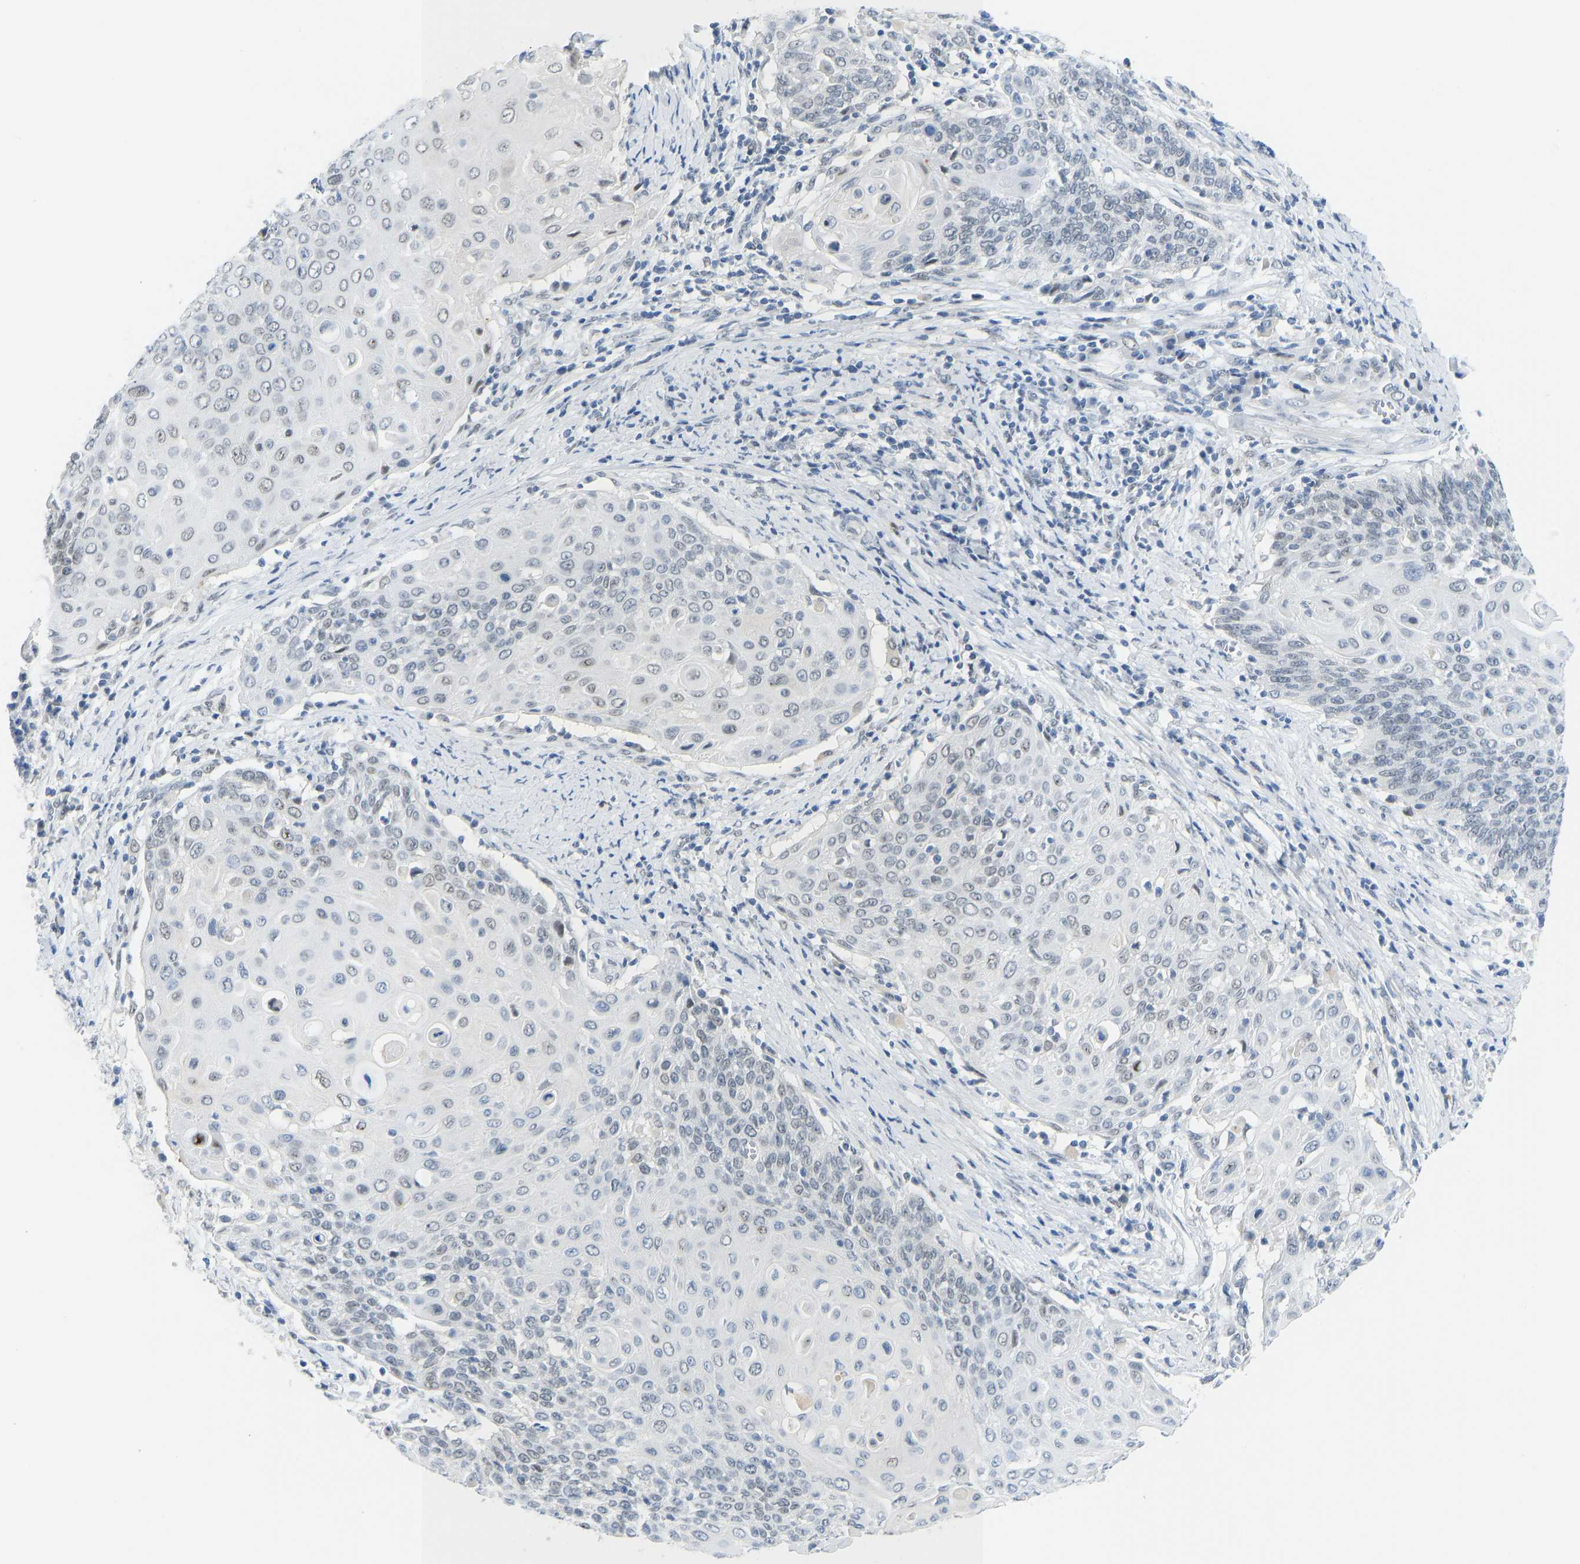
{"staining": {"intensity": "negative", "quantity": "none", "location": "none"}, "tissue": "cervical cancer", "cell_type": "Tumor cells", "image_type": "cancer", "snomed": [{"axis": "morphology", "description": "Squamous cell carcinoma, NOS"}, {"axis": "topography", "description": "Cervix"}], "caption": "Immunohistochemistry photomicrograph of human squamous cell carcinoma (cervical) stained for a protein (brown), which demonstrates no positivity in tumor cells.", "gene": "TXNDC2", "patient": {"sex": "female", "age": 39}}